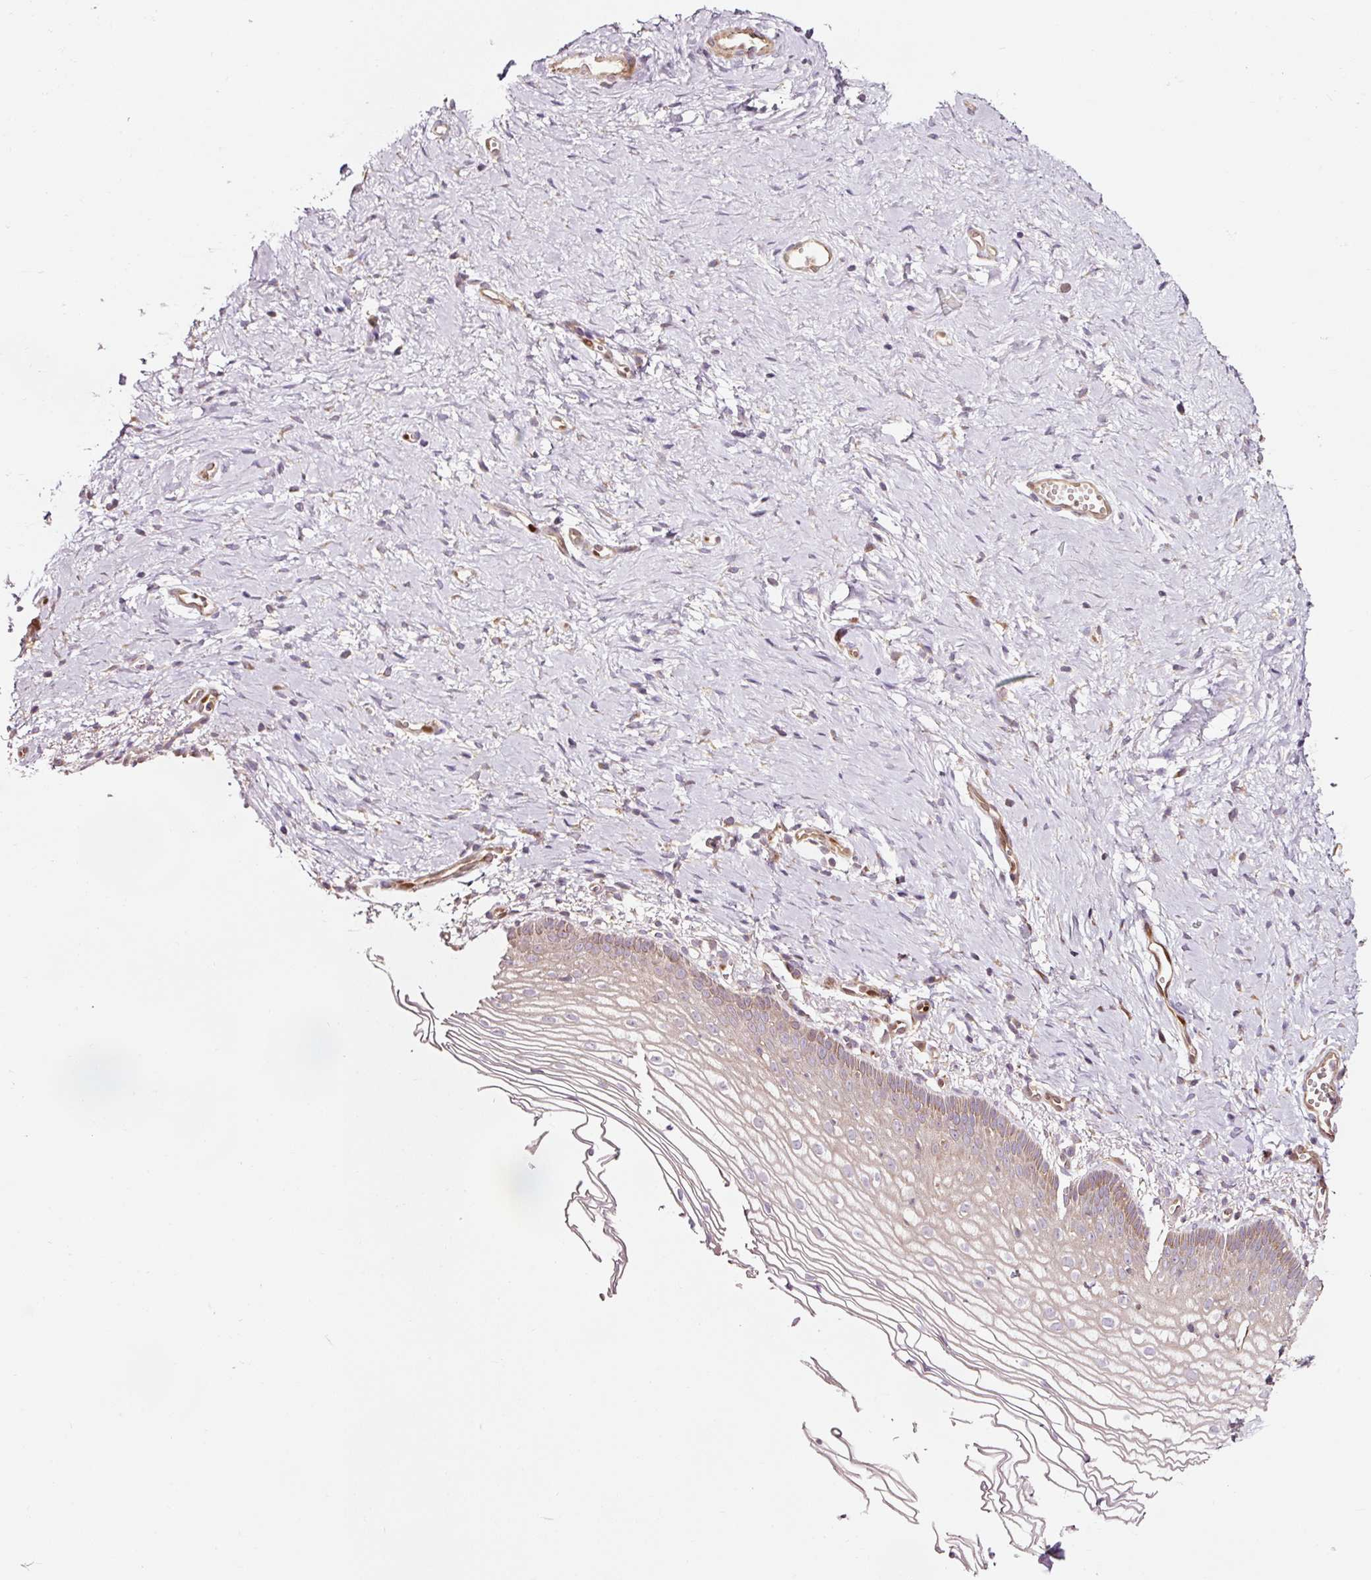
{"staining": {"intensity": "moderate", "quantity": "25%-75%", "location": "cytoplasmic/membranous"}, "tissue": "vagina", "cell_type": "Squamous epithelial cells", "image_type": "normal", "snomed": [{"axis": "morphology", "description": "Normal tissue, NOS"}, {"axis": "topography", "description": "Vagina"}], "caption": "IHC photomicrograph of normal human vagina stained for a protein (brown), which reveals medium levels of moderate cytoplasmic/membranous positivity in approximately 25%-75% of squamous epithelial cells.", "gene": "NAPA", "patient": {"sex": "female", "age": 56}}